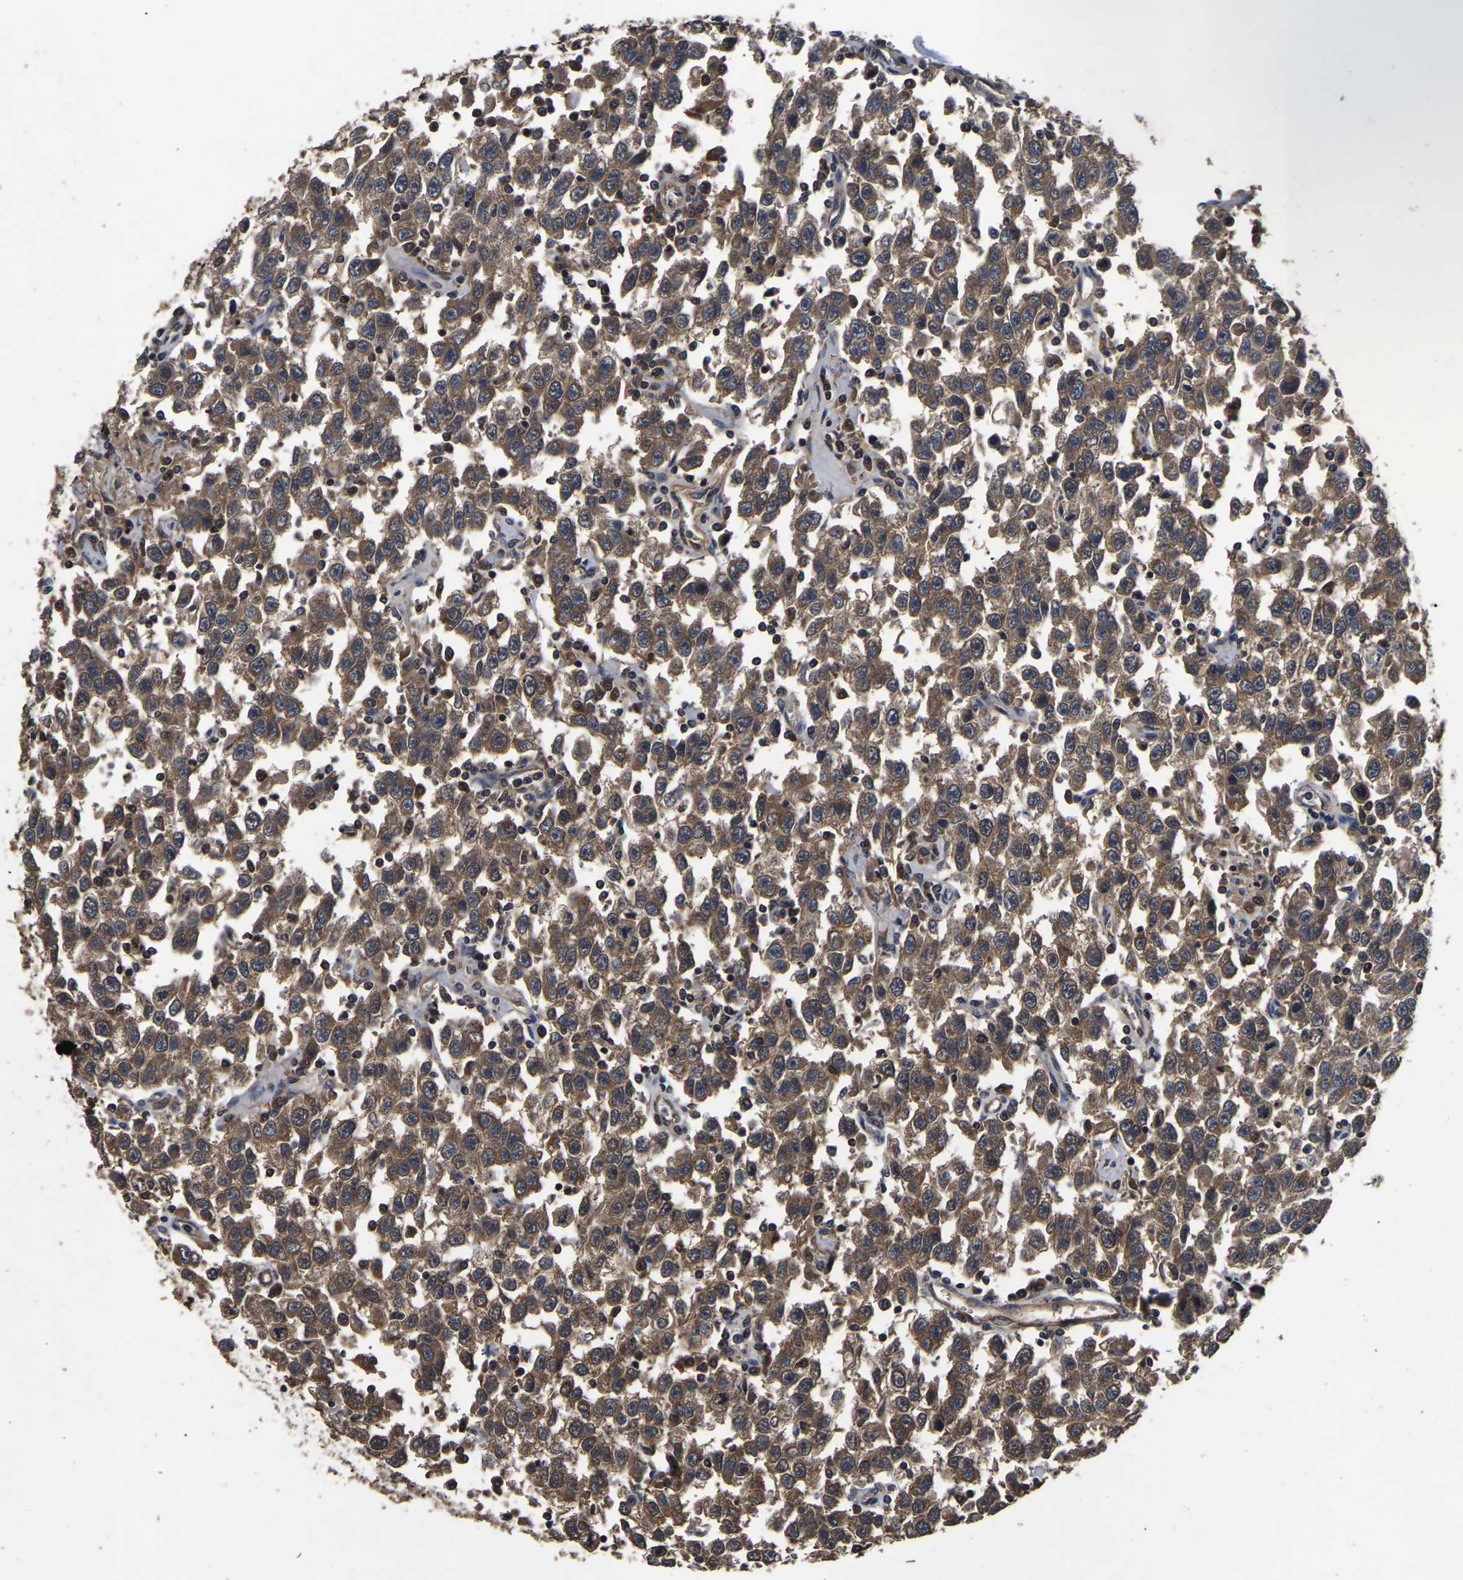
{"staining": {"intensity": "moderate", "quantity": ">75%", "location": "cytoplasmic/membranous"}, "tissue": "testis cancer", "cell_type": "Tumor cells", "image_type": "cancer", "snomed": [{"axis": "morphology", "description": "Seminoma, NOS"}, {"axis": "topography", "description": "Testis"}], "caption": "Testis cancer stained for a protein shows moderate cytoplasmic/membranous positivity in tumor cells.", "gene": "CRYZL1", "patient": {"sex": "male", "age": 41}}